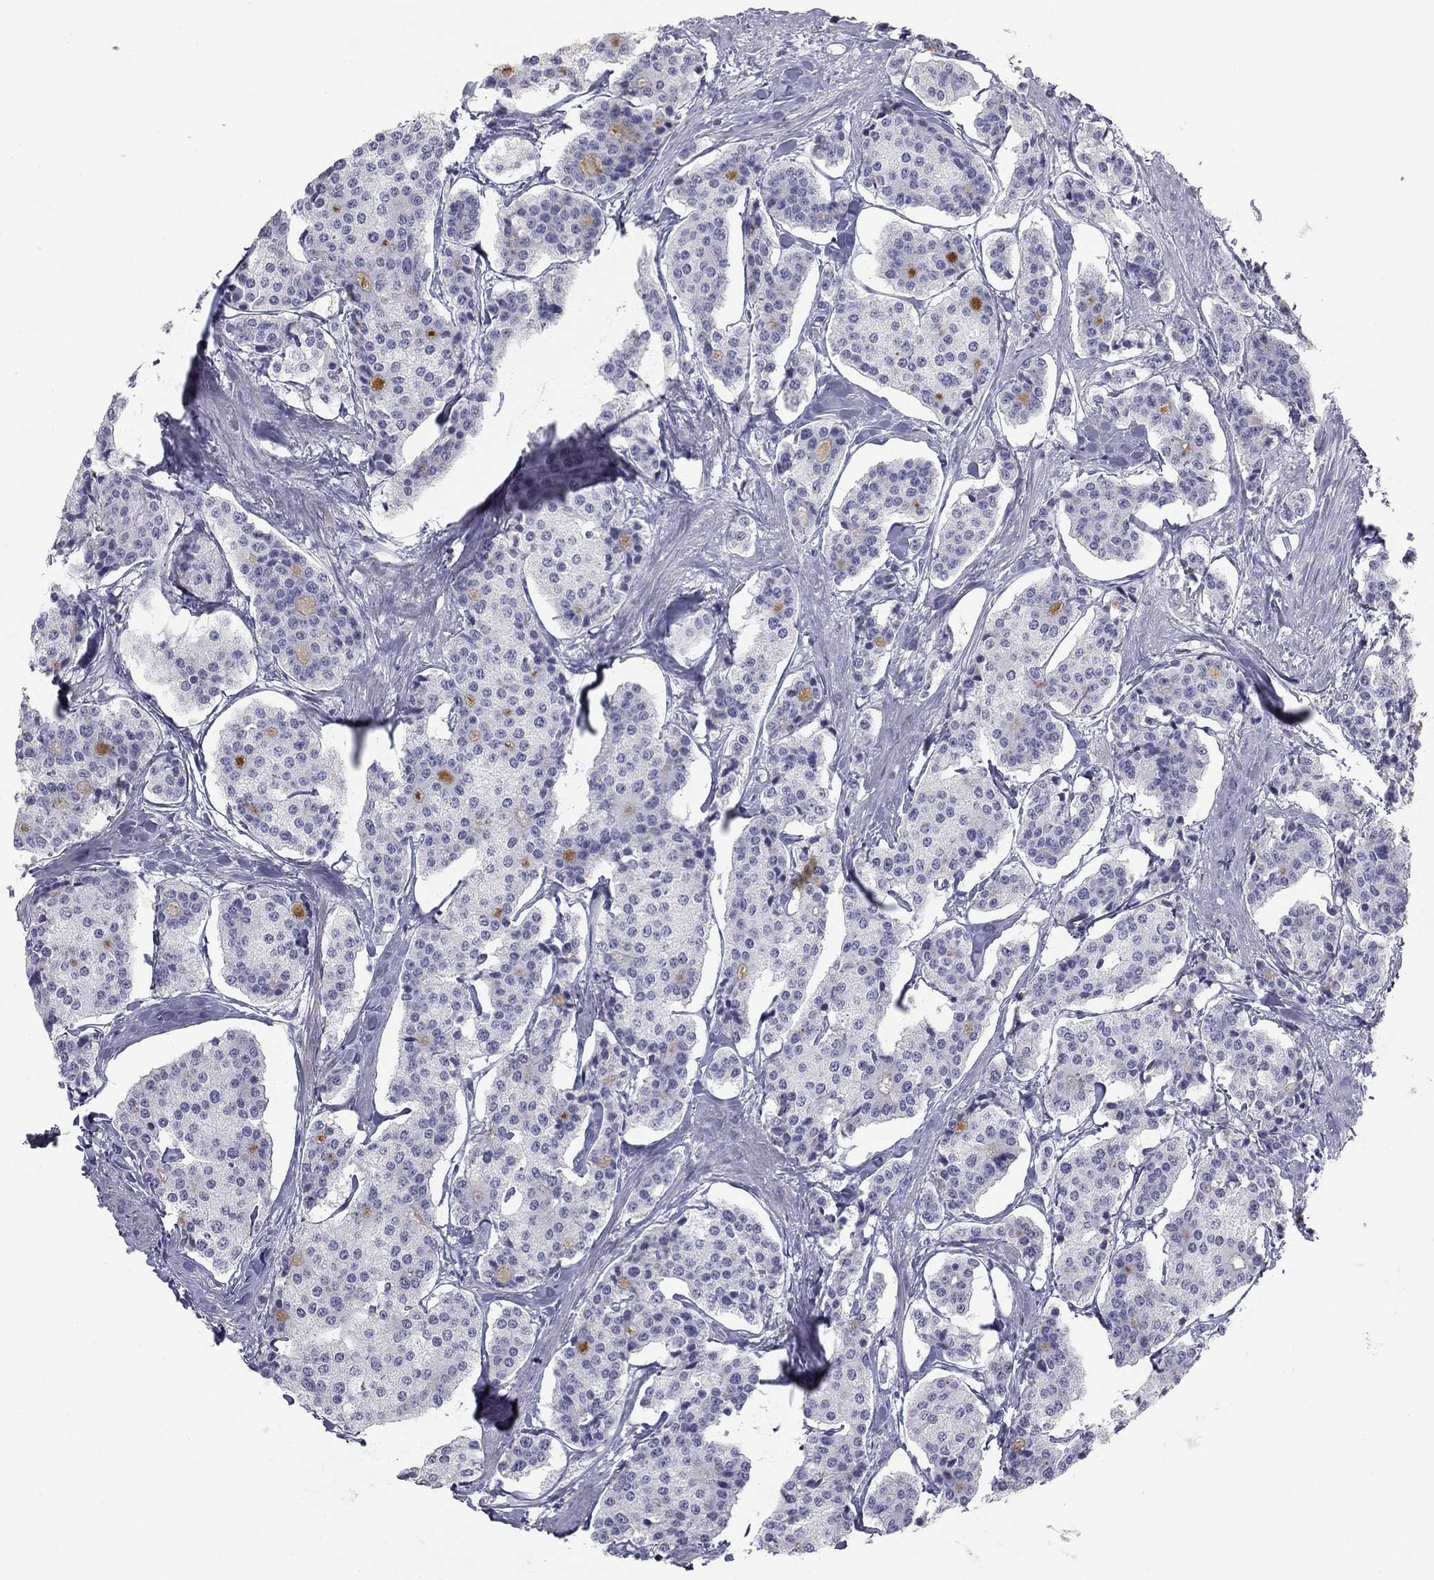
{"staining": {"intensity": "negative", "quantity": "none", "location": "none"}, "tissue": "carcinoid", "cell_type": "Tumor cells", "image_type": "cancer", "snomed": [{"axis": "morphology", "description": "Carcinoid, malignant, NOS"}, {"axis": "topography", "description": "Small intestine"}], "caption": "The micrograph demonstrates no staining of tumor cells in carcinoid.", "gene": "SULT2B1", "patient": {"sex": "female", "age": 65}}